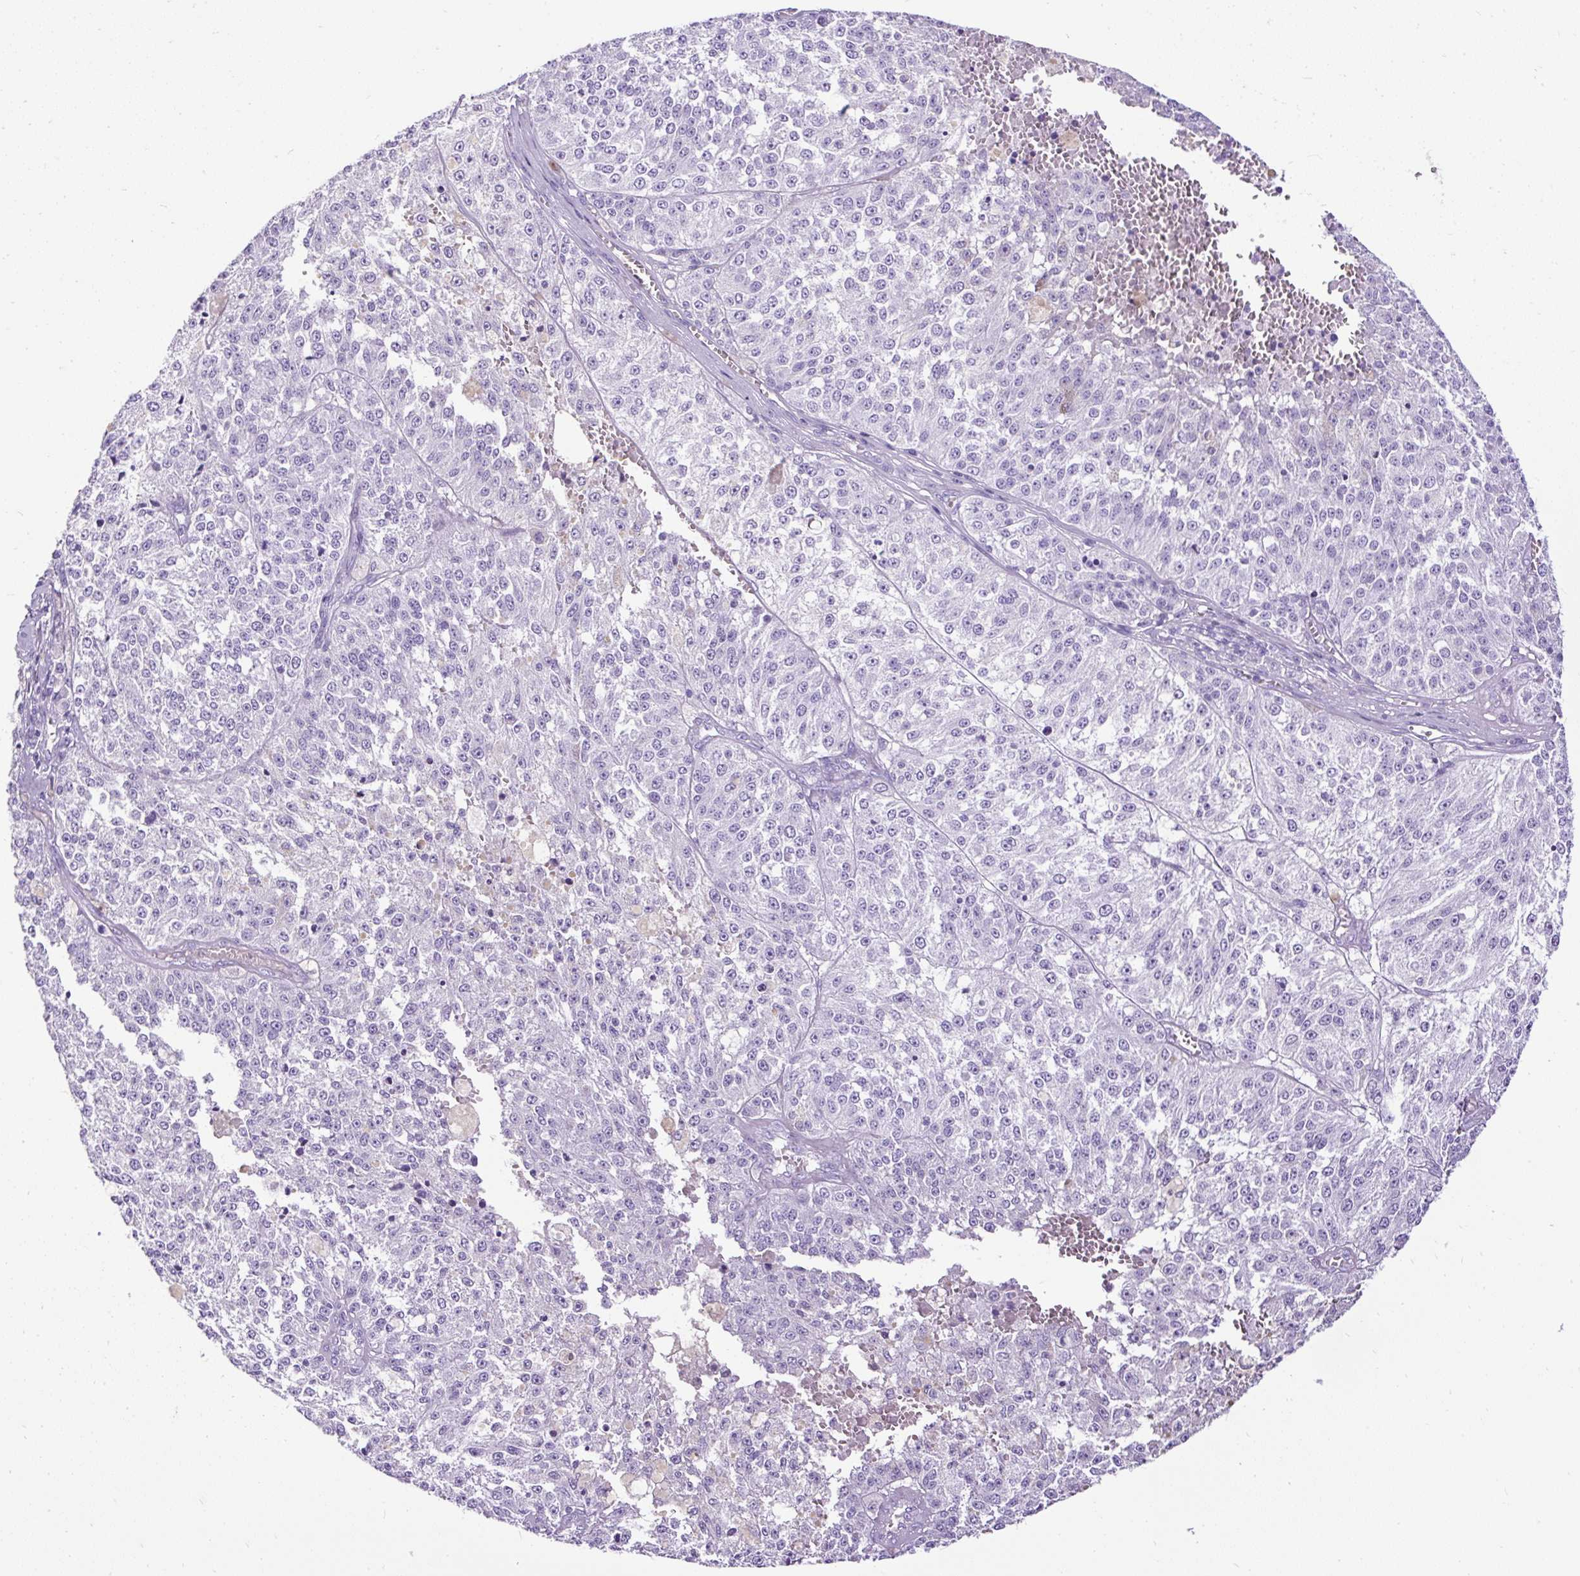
{"staining": {"intensity": "negative", "quantity": "none", "location": "none"}, "tissue": "melanoma", "cell_type": "Tumor cells", "image_type": "cancer", "snomed": [{"axis": "morphology", "description": "Malignant melanoma, NOS"}, {"axis": "topography", "description": "Skin"}], "caption": "Malignant melanoma was stained to show a protein in brown. There is no significant positivity in tumor cells.", "gene": "CEL", "patient": {"sex": "female", "age": 64}}